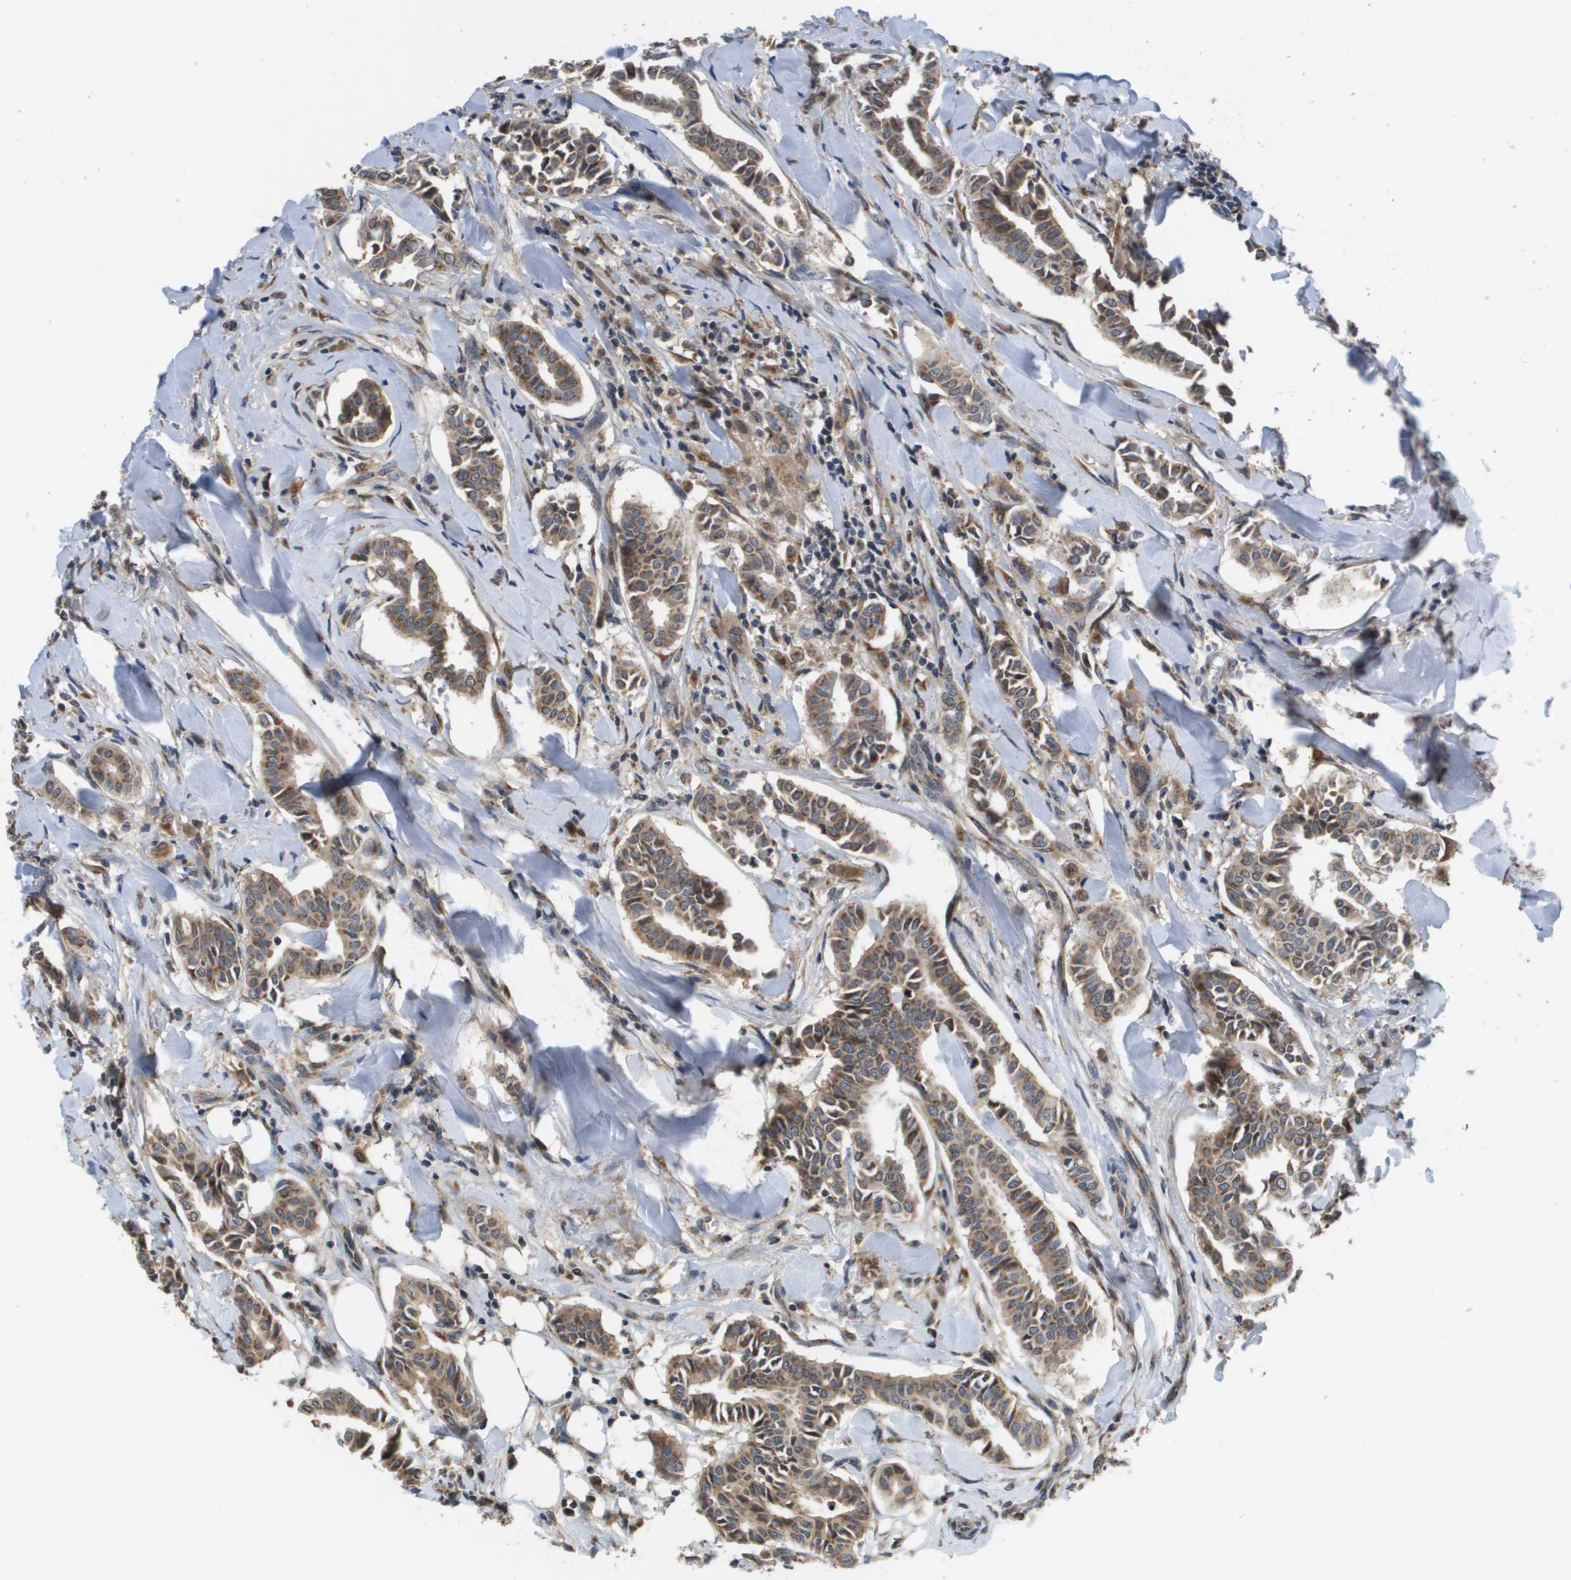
{"staining": {"intensity": "moderate", "quantity": ">75%", "location": "cytoplasmic/membranous"}, "tissue": "head and neck cancer", "cell_type": "Tumor cells", "image_type": "cancer", "snomed": [{"axis": "morphology", "description": "Adenocarcinoma, NOS"}, {"axis": "topography", "description": "Salivary gland"}, {"axis": "topography", "description": "Head-Neck"}], "caption": "The photomicrograph reveals staining of head and neck adenocarcinoma, revealing moderate cytoplasmic/membranous protein positivity (brown color) within tumor cells.", "gene": "PCK1", "patient": {"sex": "female", "age": 59}}